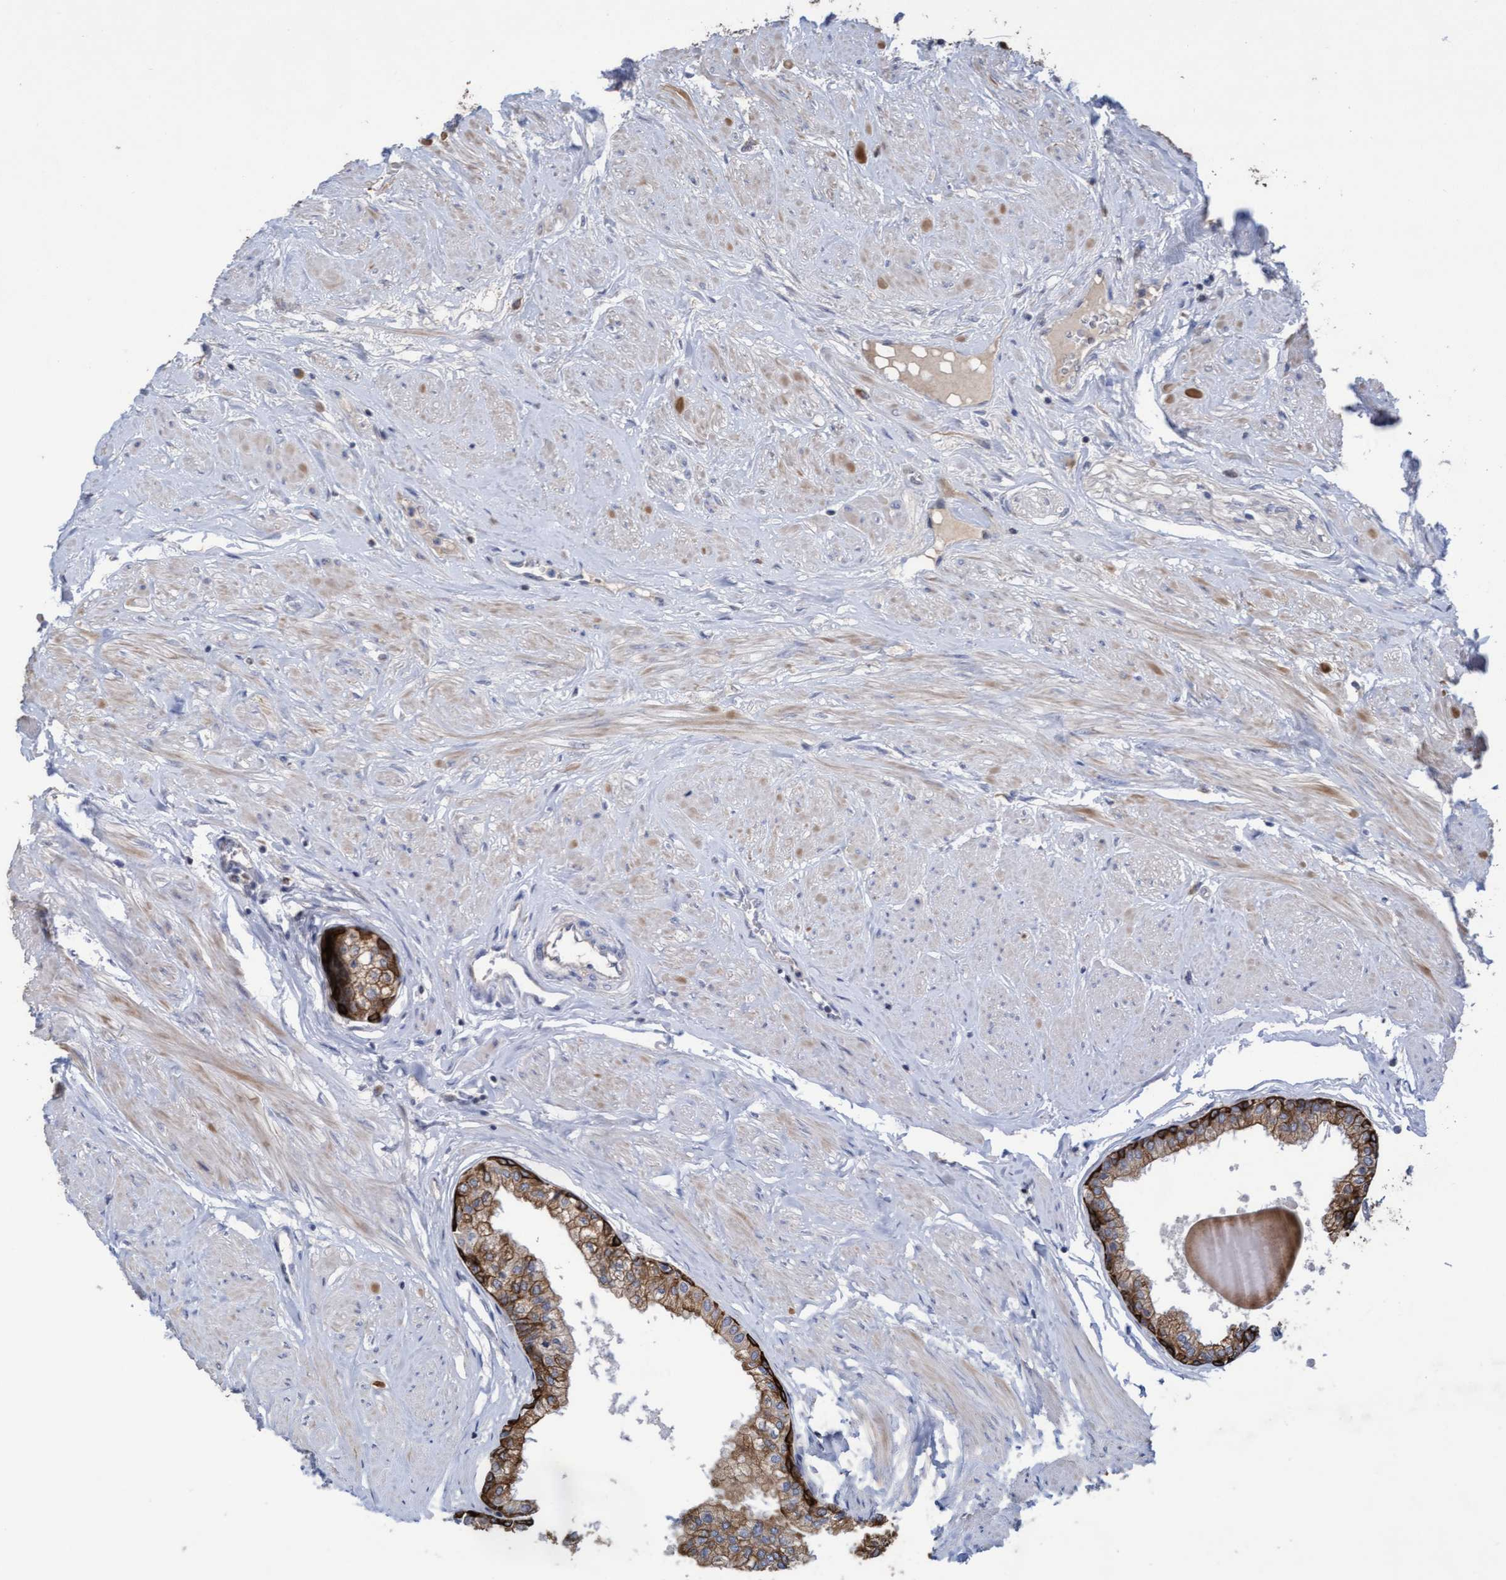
{"staining": {"intensity": "strong", "quantity": "25%-75%", "location": "cytoplasmic/membranous"}, "tissue": "seminal vesicle", "cell_type": "Glandular cells", "image_type": "normal", "snomed": [{"axis": "morphology", "description": "Normal tissue, NOS"}, {"axis": "topography", "description": "Prostate"}, {"axis": "topography", "description": "Seminal veicle"}], "caption": "This histopathology image displays immunohistochemistry (IHC) staining of unremarkable human seminal vesicle, with high strong cytoplasmic/membranous staining in approximately 25%-75% of glandular cells.", "gene": "KRT24", "patient": {"sex": "male", "age": 60}}